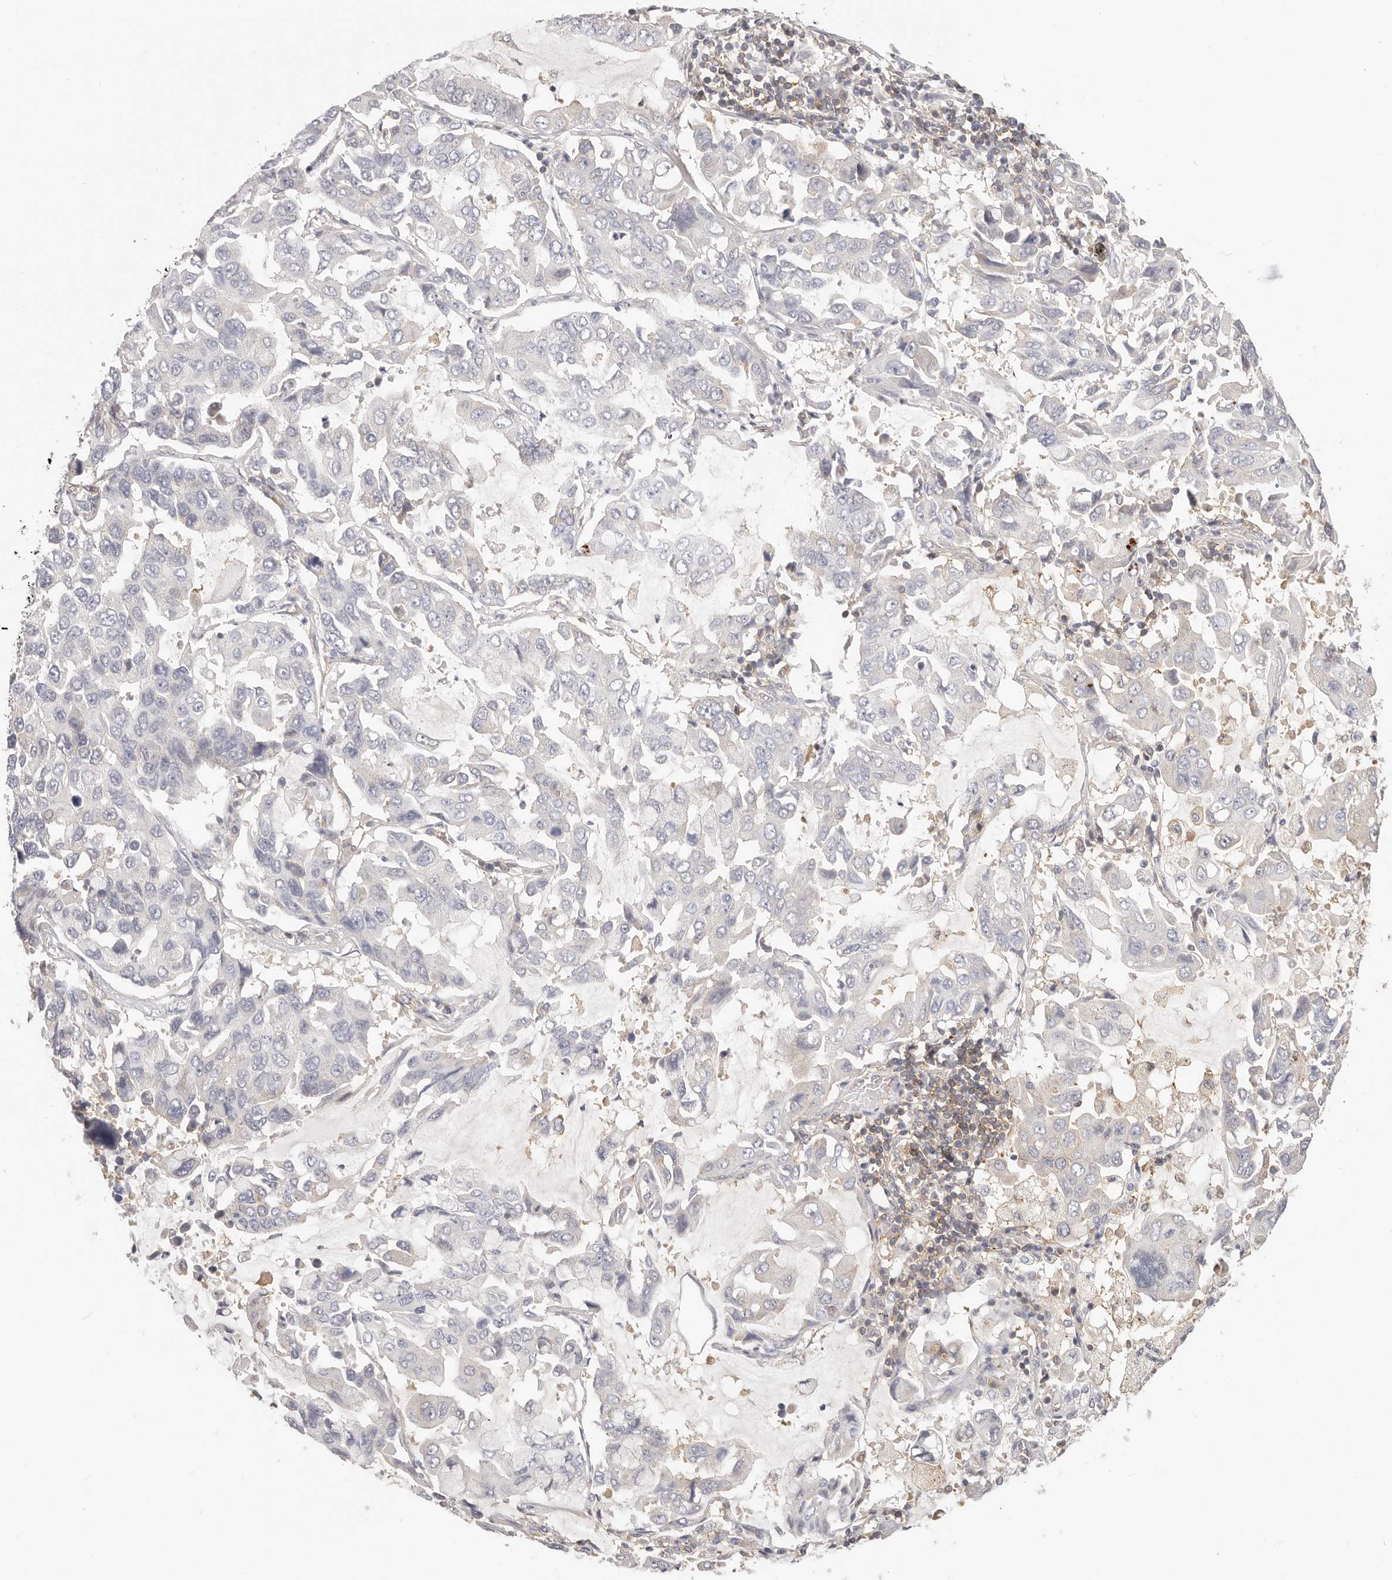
{"staining": {"intensity": "negative", "quantity": "none", "location": "none"}, "tissue": "lung cancer", "cell_type": "Tumor cells", "image_type": "cancer", "snomed": [{"axis": "morphology", "description": "Adenocarcinoma, NOS"}, {"axis": "topography", "description": "Lung"}], "caption": "There is no significant staining in tumor cells of lung adenocarcinoma.", "gene": "DTNBP1", "patient": {"sex": "male", "age": 64}}